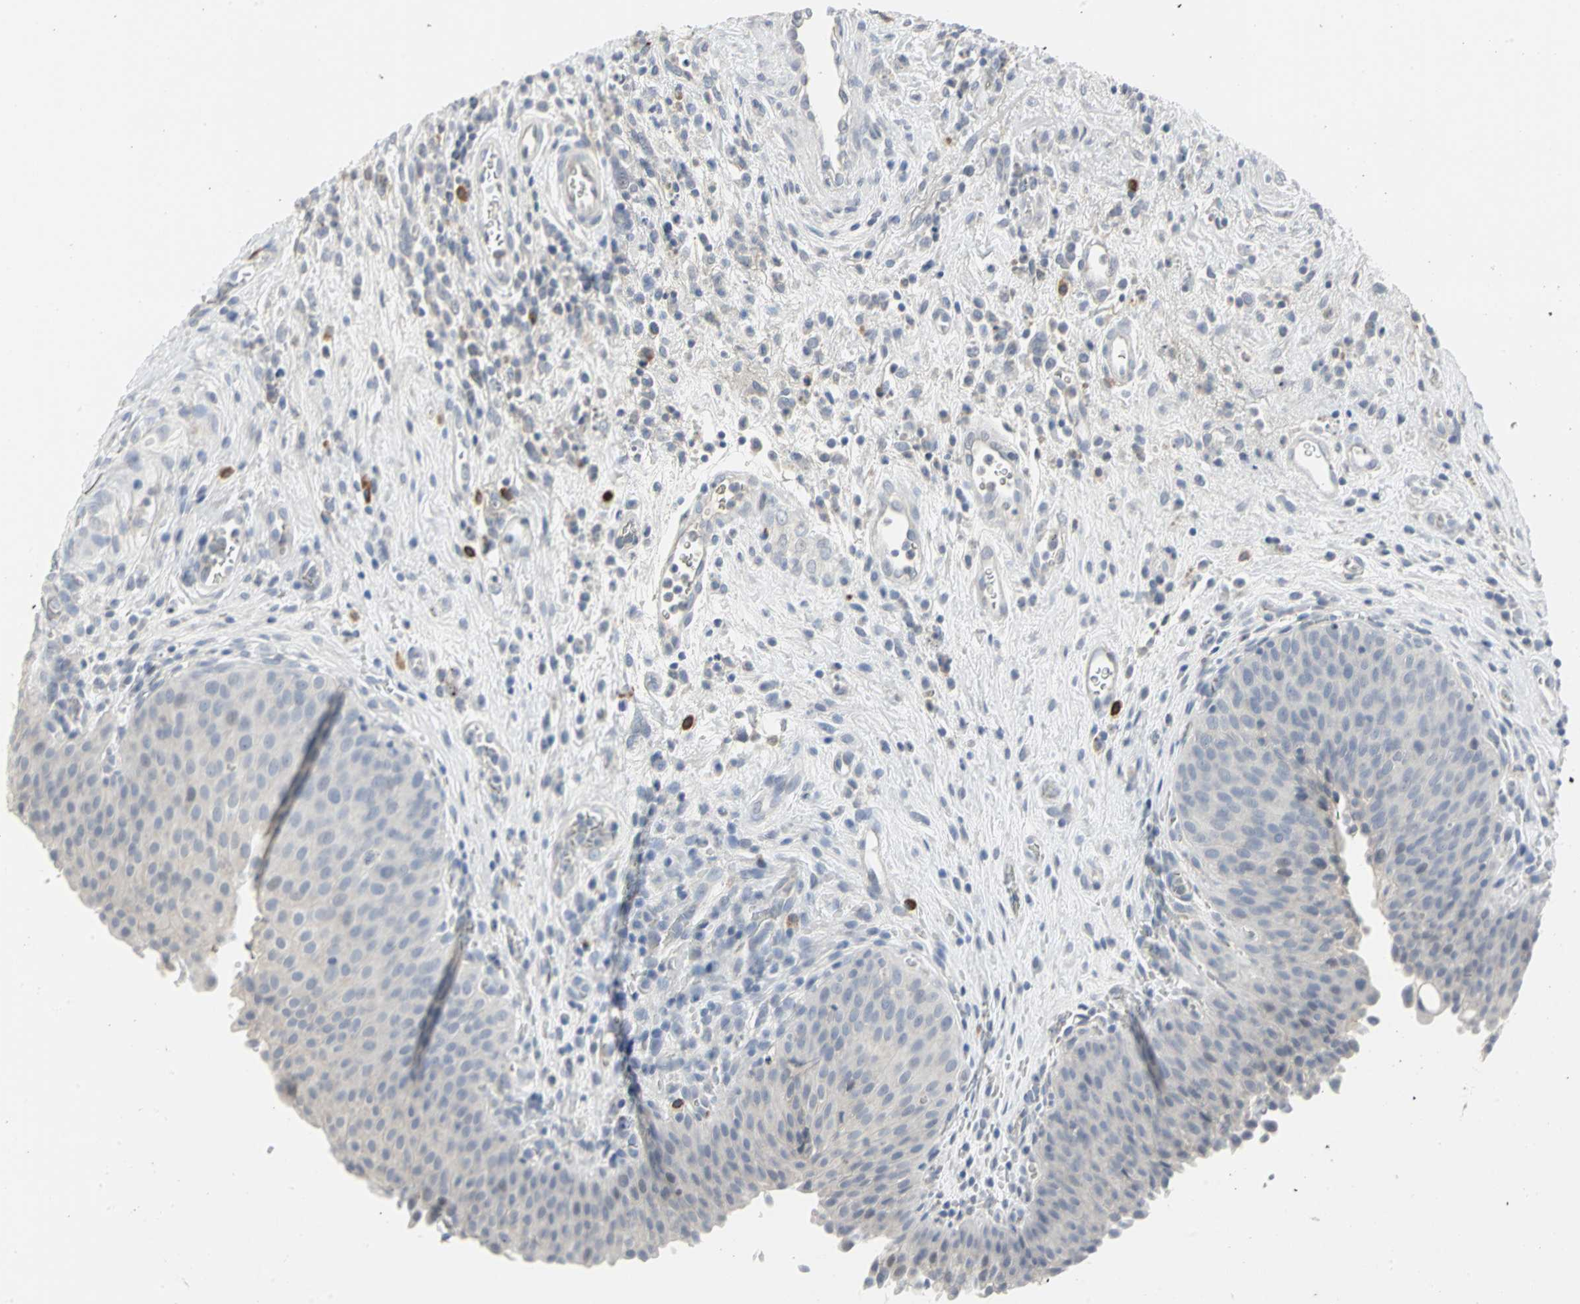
{"staining": {"intensity": "weak", "quantity": "<25%", "location": "cytoplasmic/membranous,nuclear"}, "tissue": "urinary bladder", "cell_type": "Urothelial cells", "image_type": "normal", "snomed": [{"axis": "morphology", "description": "Normal tissue, NOS"}, {"axis": "morphology", "description": "Dysplasia, NOS"}, {"axis": "topography", "description": "Urinary bladder"}], "caption": "Immunohistochemistry histopathology image of benign urinary bladder: urinary bladder stained with DAB (3,3'-diaminobenzidine) shows no significant protein expression in urothelial cells. Nuclei are stained in blue.", "gene": "ZIC1", "patient": {"sex": "male", "age": 35}}